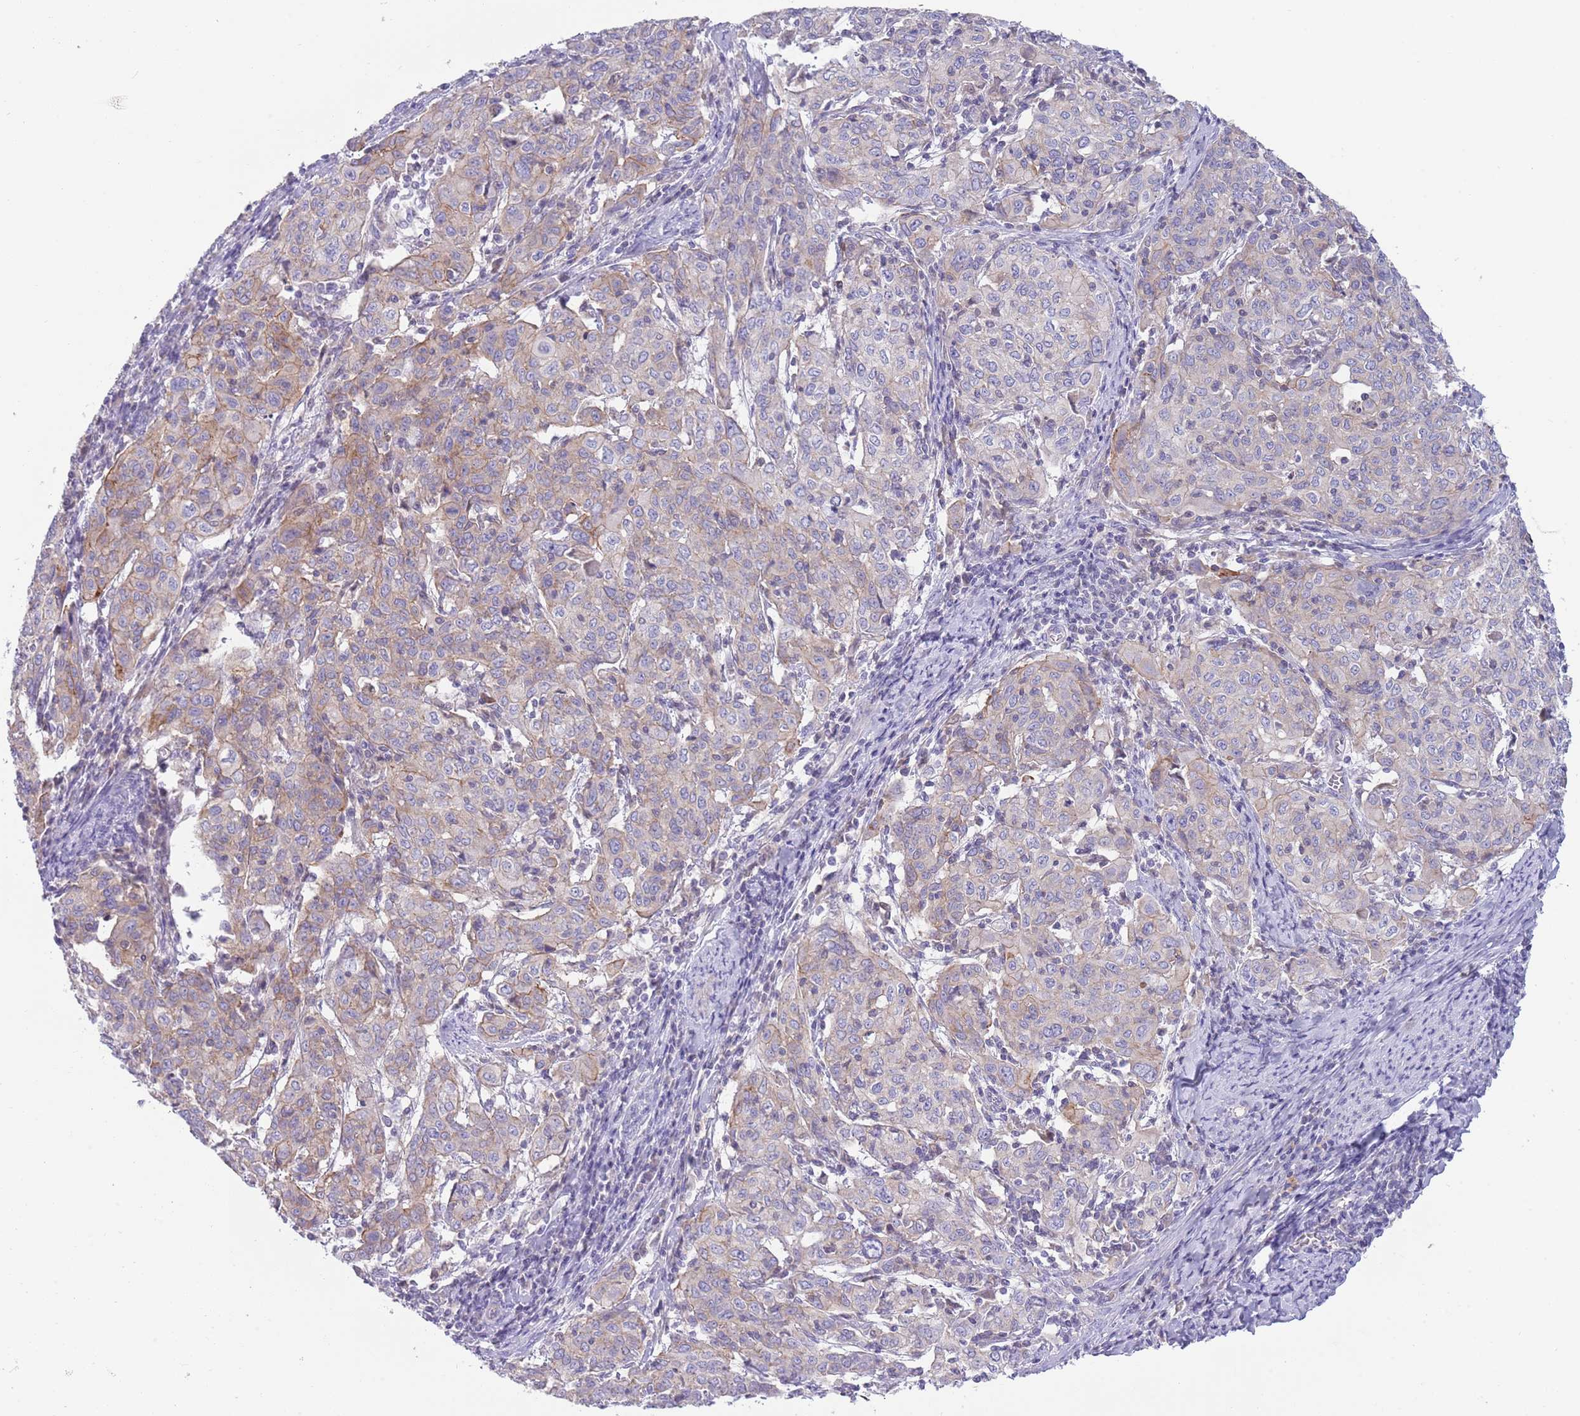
{"staining": {"intensity": "weak", "quantity": "25%-75%", "location": "cytoplasmic/membranous"}, "tissue": "cervical cancer", "cell_type": "Tumor cells", "image_type": "cancer", "snomed": [{"axis": "morphology", "description": "Squamous cell carcinoma, NOS"}, {"axis": "topography", "description": "Cervix"}], "caption": "A brown stain highlights weak cytoplasmic/membranous staining of a protein in cervical squamous cell carcinoma tumor cells. Immunohistochemistry stains the protein of interest in brown and the nuclei are stained blue.", "gene": "DDHD1", "patient": {"sex": "female", "age": 67}}